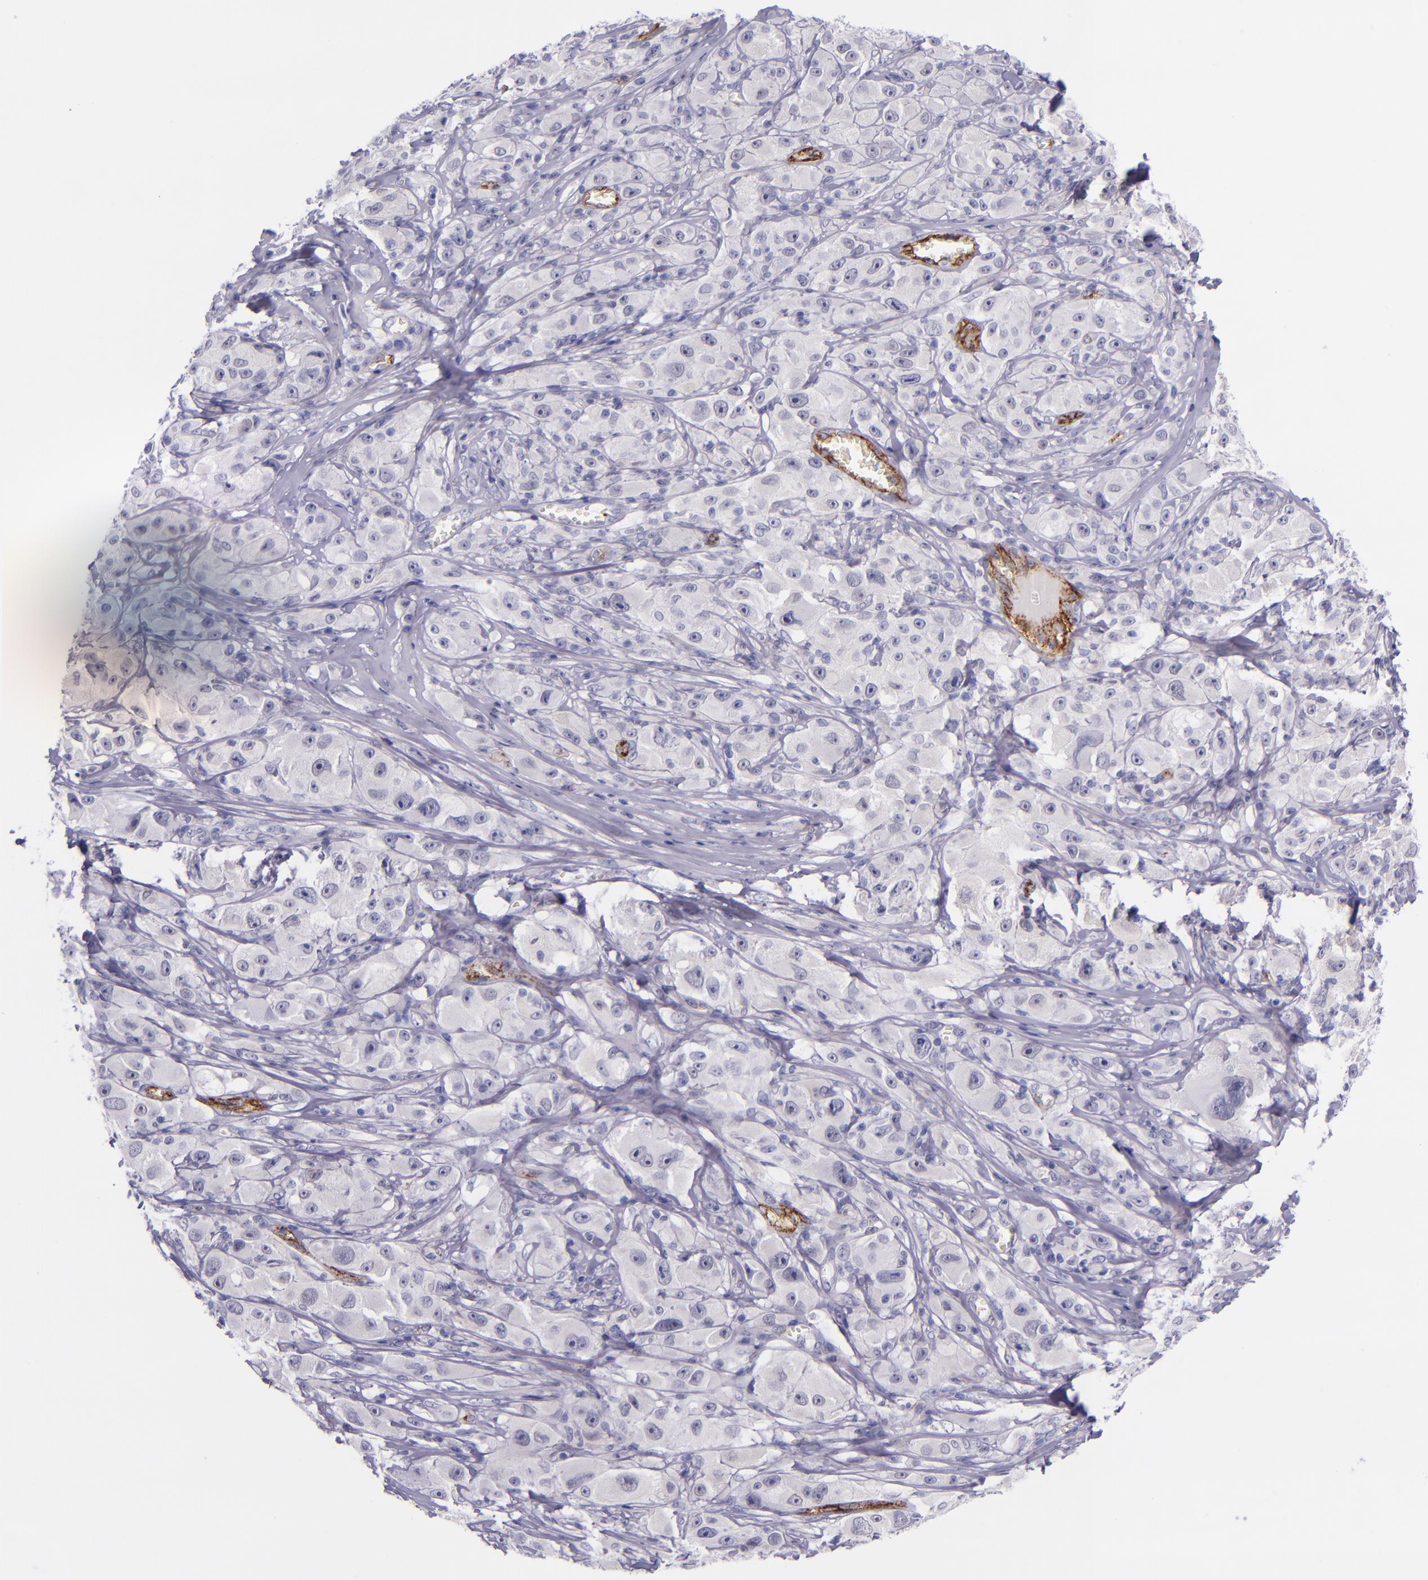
{"staining": {"intensity": "negative", "quantity": "none", "location": "none"}, "tissue": "melanoma", "cell_type": "Tumor cells", "image_type": "cancer", "snomed": [{"axis": "morphology", "description": "Malignant melanoma, NOS"}, {"axis": "topography", "description": "Skin"}], "caption": "IHC of malignant melanoma displays no positivity in tumor cells.", "gene": "SELE", "patient": {"sex": "male", "age": 56}}